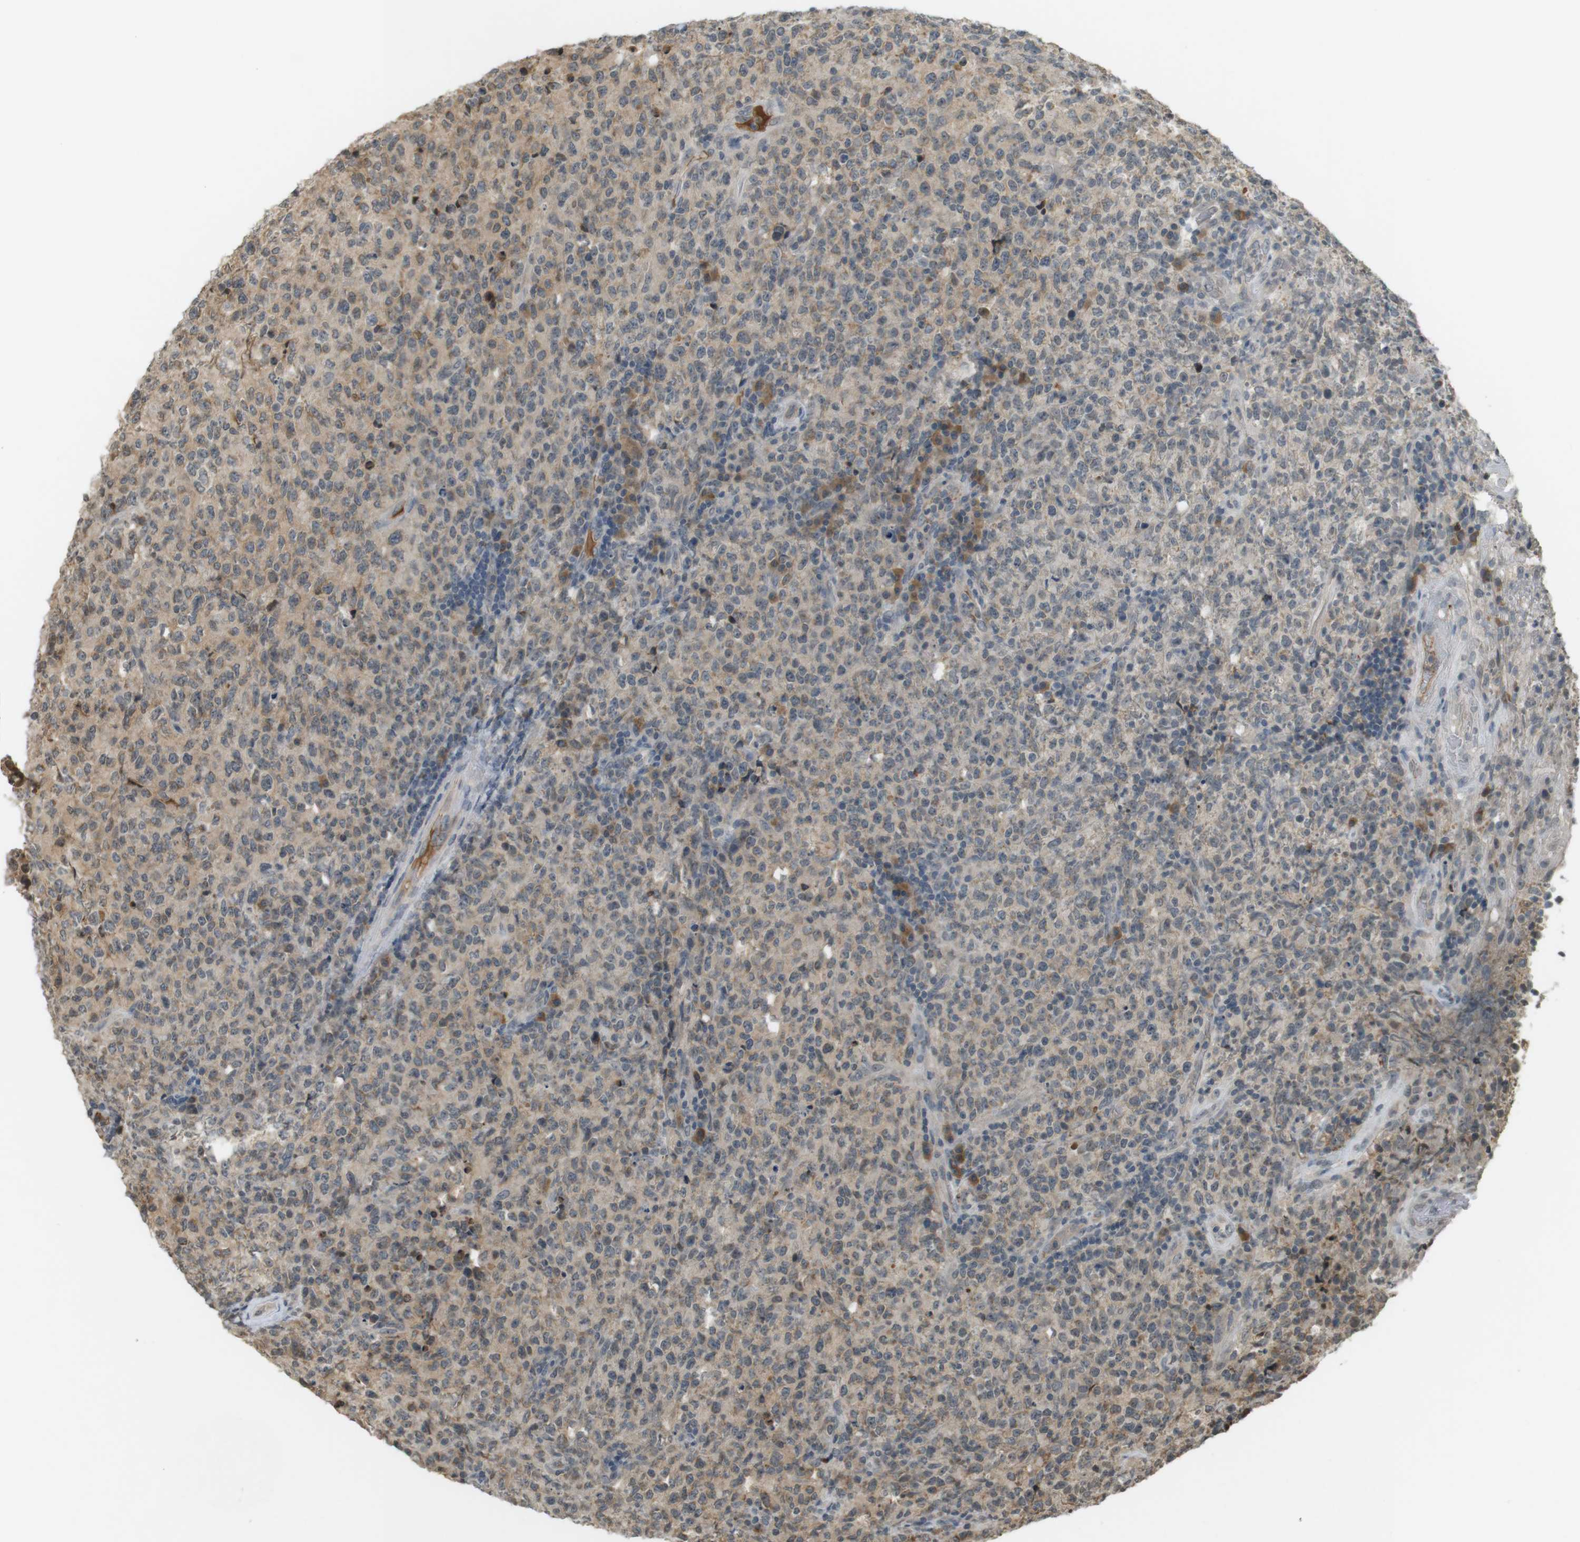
{"staining": {"intensity": "moderate", "quantity": "<25%", "location": "cytoplasmic/membranous"}, "tissue": "lymphoma", "cell_type": "Tumor cells", "image_type": "cancer", "snomed": [{"axis": "morphology", "description": "Malignant lymphoma, non-Hodgkin's type, High grade"}, {"axis": "topography", "description": "Tonsil"}], "caption": "Malignant lymphoma, non-Hodgkin's type (high-grade) tissue reveals moderate cytoplasmic/membranous expression in approximately <25% of tumor cells, visualized by immunohistochemistry.", "gene": "SRR", "patient": {"sex": "female", "age": 36}}